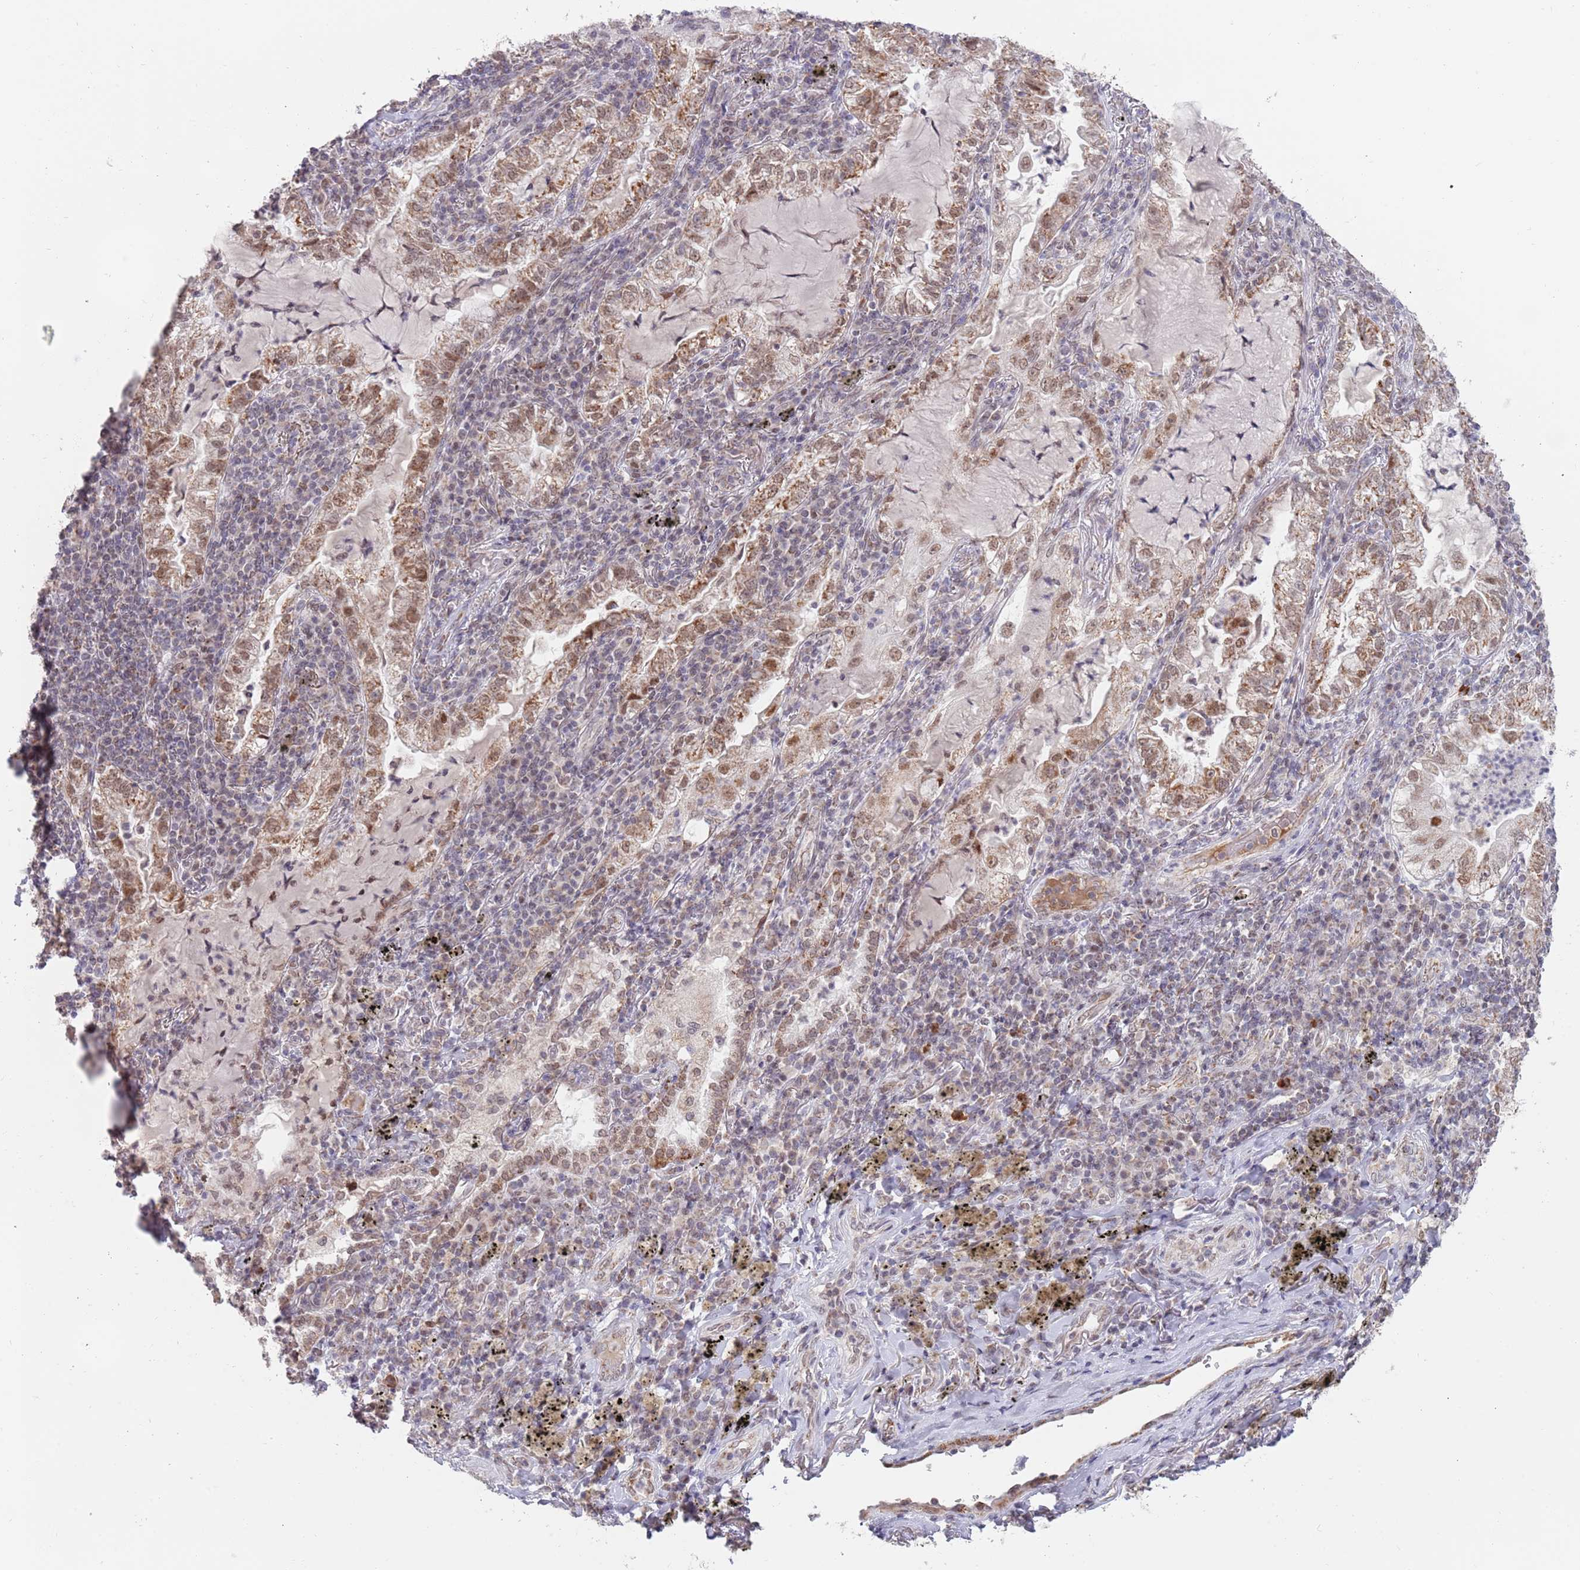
{"staining": {"intensity": "moderate", "quantity": ">75%", "location": "cytoplasmic/membranous,nuclear"}, "tissue": "lung cancer", "cell_type": "Tumor cells", "image_type": "cancer", "snomed": [{"axis": "morphology", "description": "Adenocarcinoma, NOS"}, {"axis": "topography", "description": "Lung"}], "caption": "A medium amount of moderate cytoplasmic/membranous and nuclear positivity is seen in about >75% of tumor cells in lung cancer tissue. Using DAB (3,3'-diaminobenzidine) (brown) and hematoxylin (blue) stains, captured at high magnification using brightfield microscopy.", "gene": "TIMM13", "patient": {"sex": "female", "age": 73}}